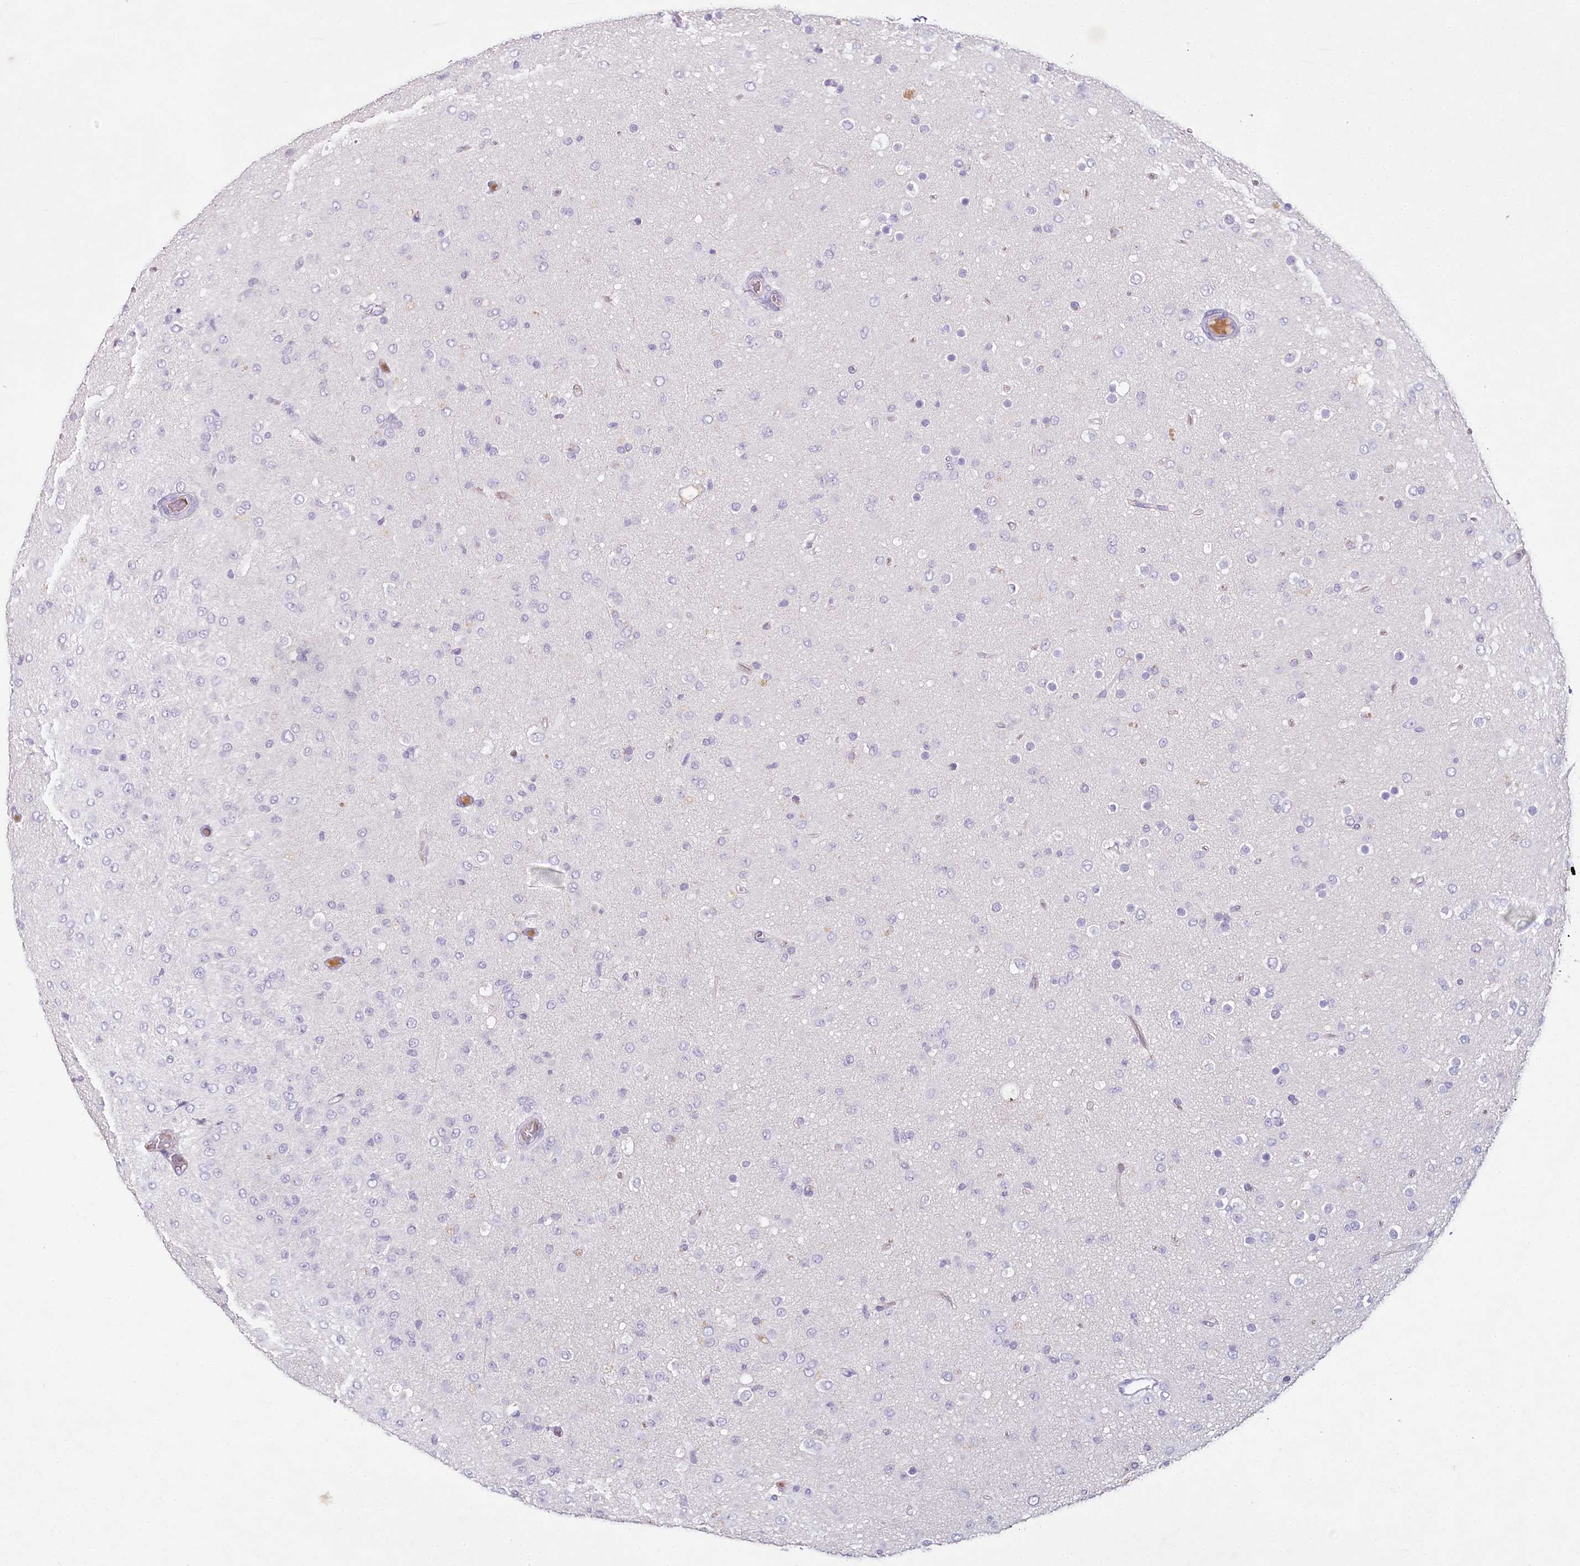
{"staining": {"intensity": "negative", "quantity": "none", "location": "none"}, "tissue": "glioma", "cell_type": "Tumor cells", "image_type": "cancer", "snomed": [{"axis": "morphology", "description": "Glioma, malignant, Low grade"}, {"axis": "topography", "description": "Brain"}], "caption": "IHC micrograph of human glioma stained for a protein (brown), which reveals no expression in tumor cells.", "gene": "HPD", "patient": {"sex": "male", "age": 65}}